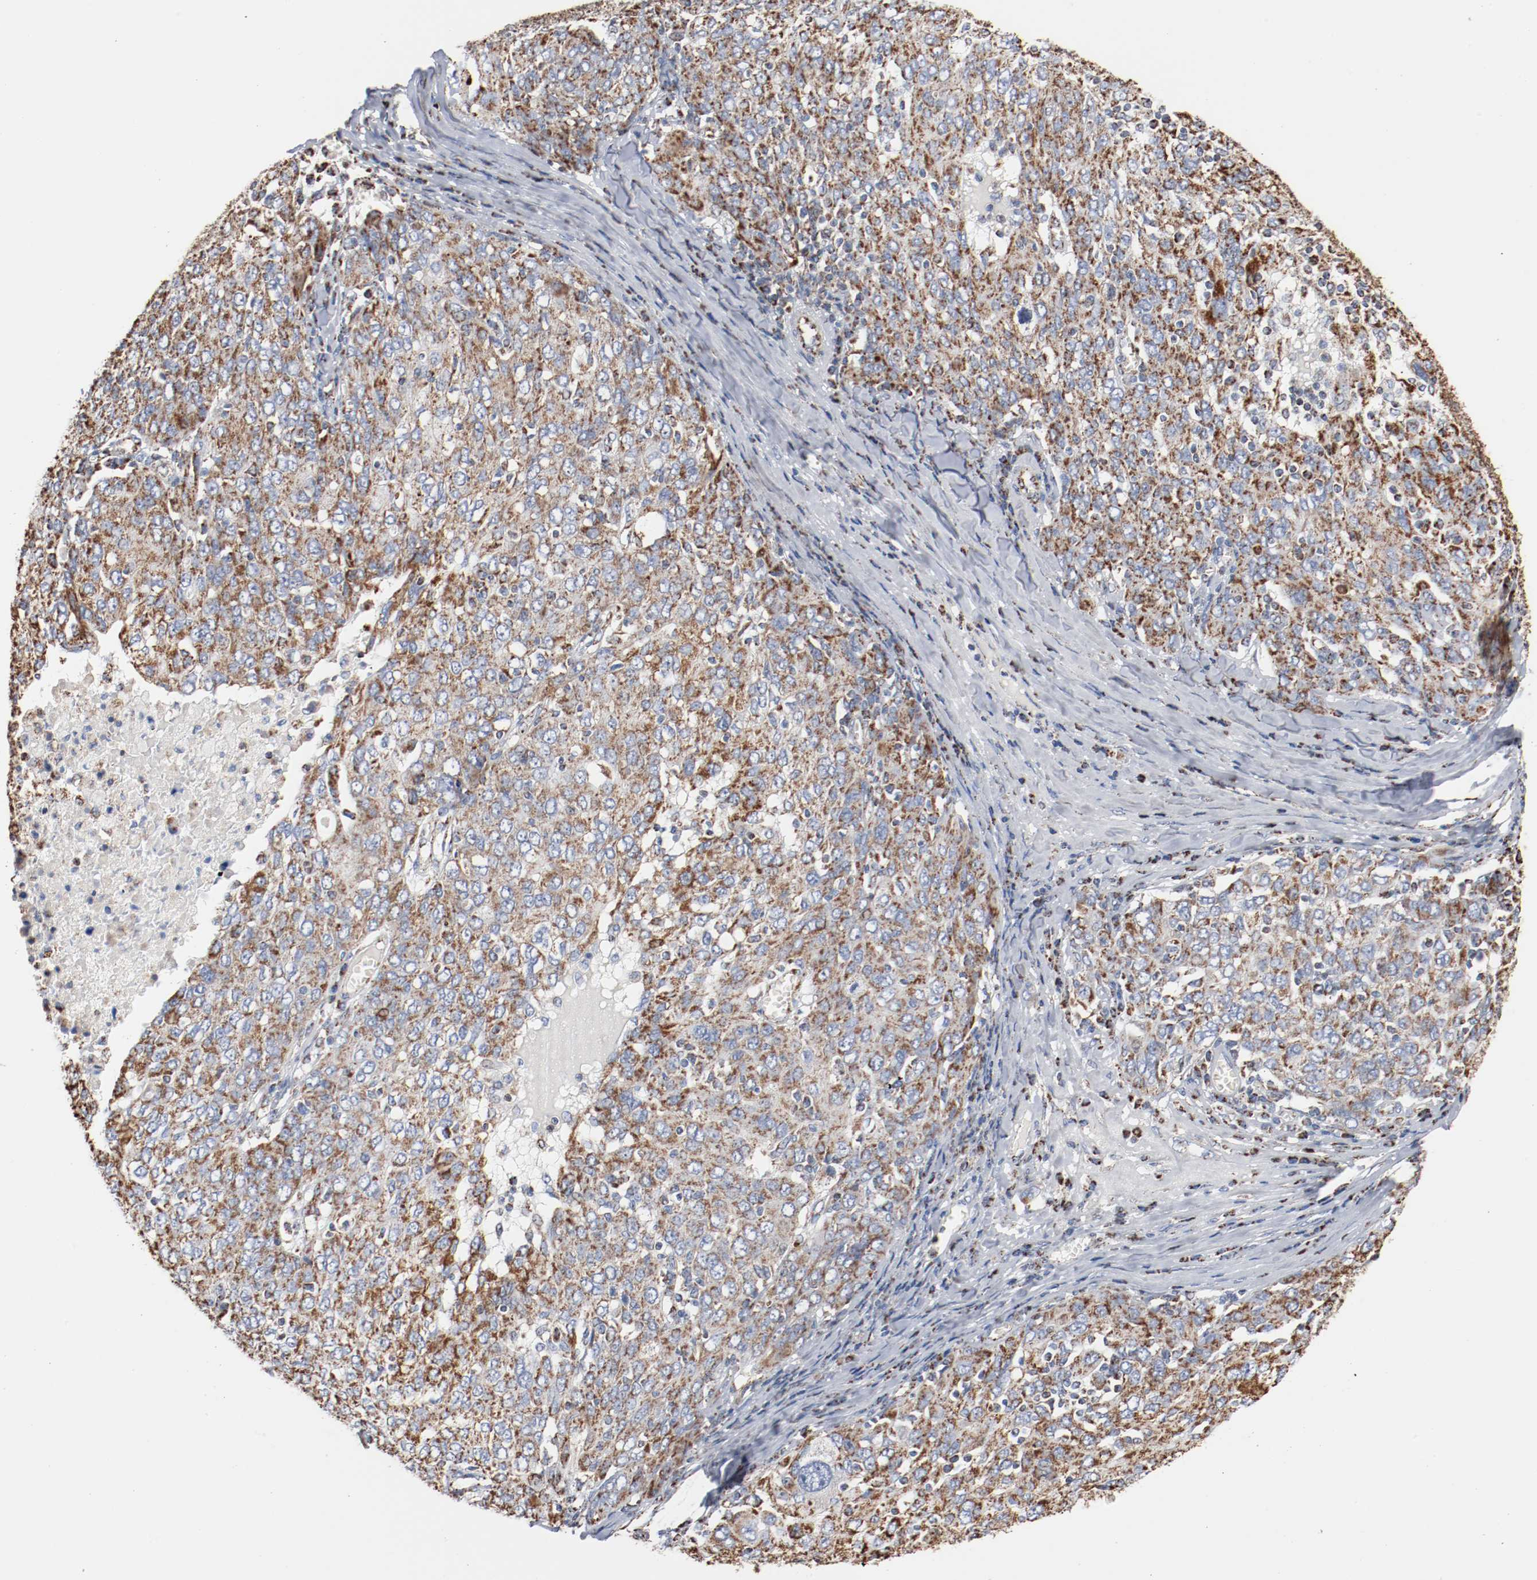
{"staining": {"intensity": "moderate", "quantity": ">75%", "location": "cytoplasmic/membranous"}, "tissue": "ovarian cancer", "cell_type": "Tumor cells", "image_type": "cancer", "snomed": [{"axis": "morphology", "description": "Carcinoma, endometroid"}, {"axis": "topography", "description": "Ovary"}], "caption": "Human endometroid carcinoma (ovarian) stained for a protein (brown) displays moderate cytoplasmic/membranous positive expression in approximately >75% of tumor cells.", "gene": "NDUFS4", "patient": {"sex": "female", "age": 50}}